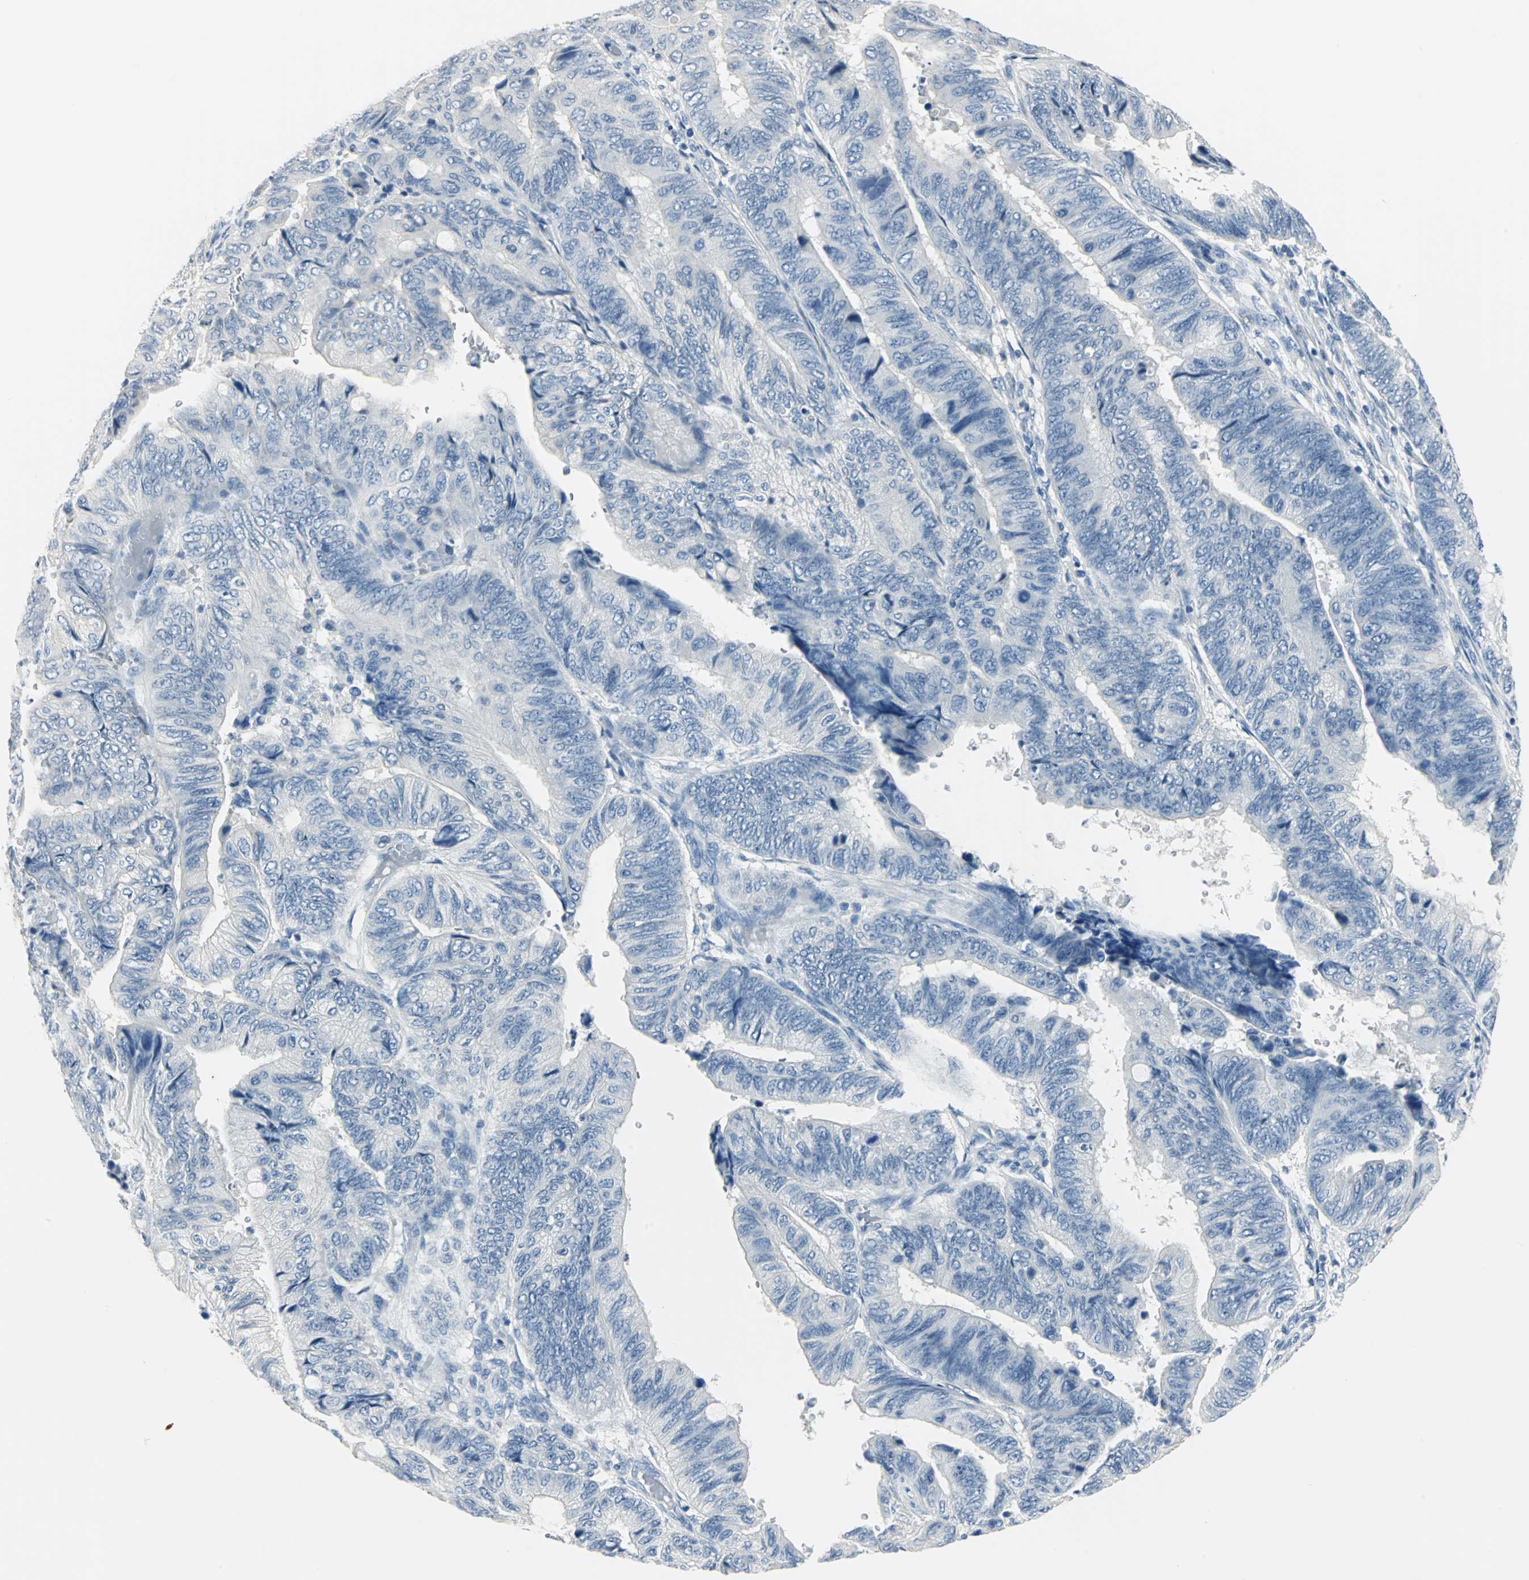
{"staining": {"intensity": "negative", "quantity": "none", "location": "none"}, "tissue": "colorectal cancer", "cell_type": "Tumor cells", "image_type": "cancer", "snomed": [{"axis": "morphology", "description": "Normal tissue, NOS"}, {"axis": "morphology", "description": "Adenocarcinoma, NOS"}, {"axis": "topography", "description": "Rectum"}, {"axis": "topography", "description": "Peripheral nerve tissue"}], "caption": "A high-resolution photomicrograph shows IHC staining of adenocarcinoma (colorectal), which displays no significant expression in tumor cells. (DAB (3,3'-diaminobenzidine) immunohistochemistry (IHC), high magnification).", "gene": "UCHL1", "patient": {"sex": "male", "age": 92}}